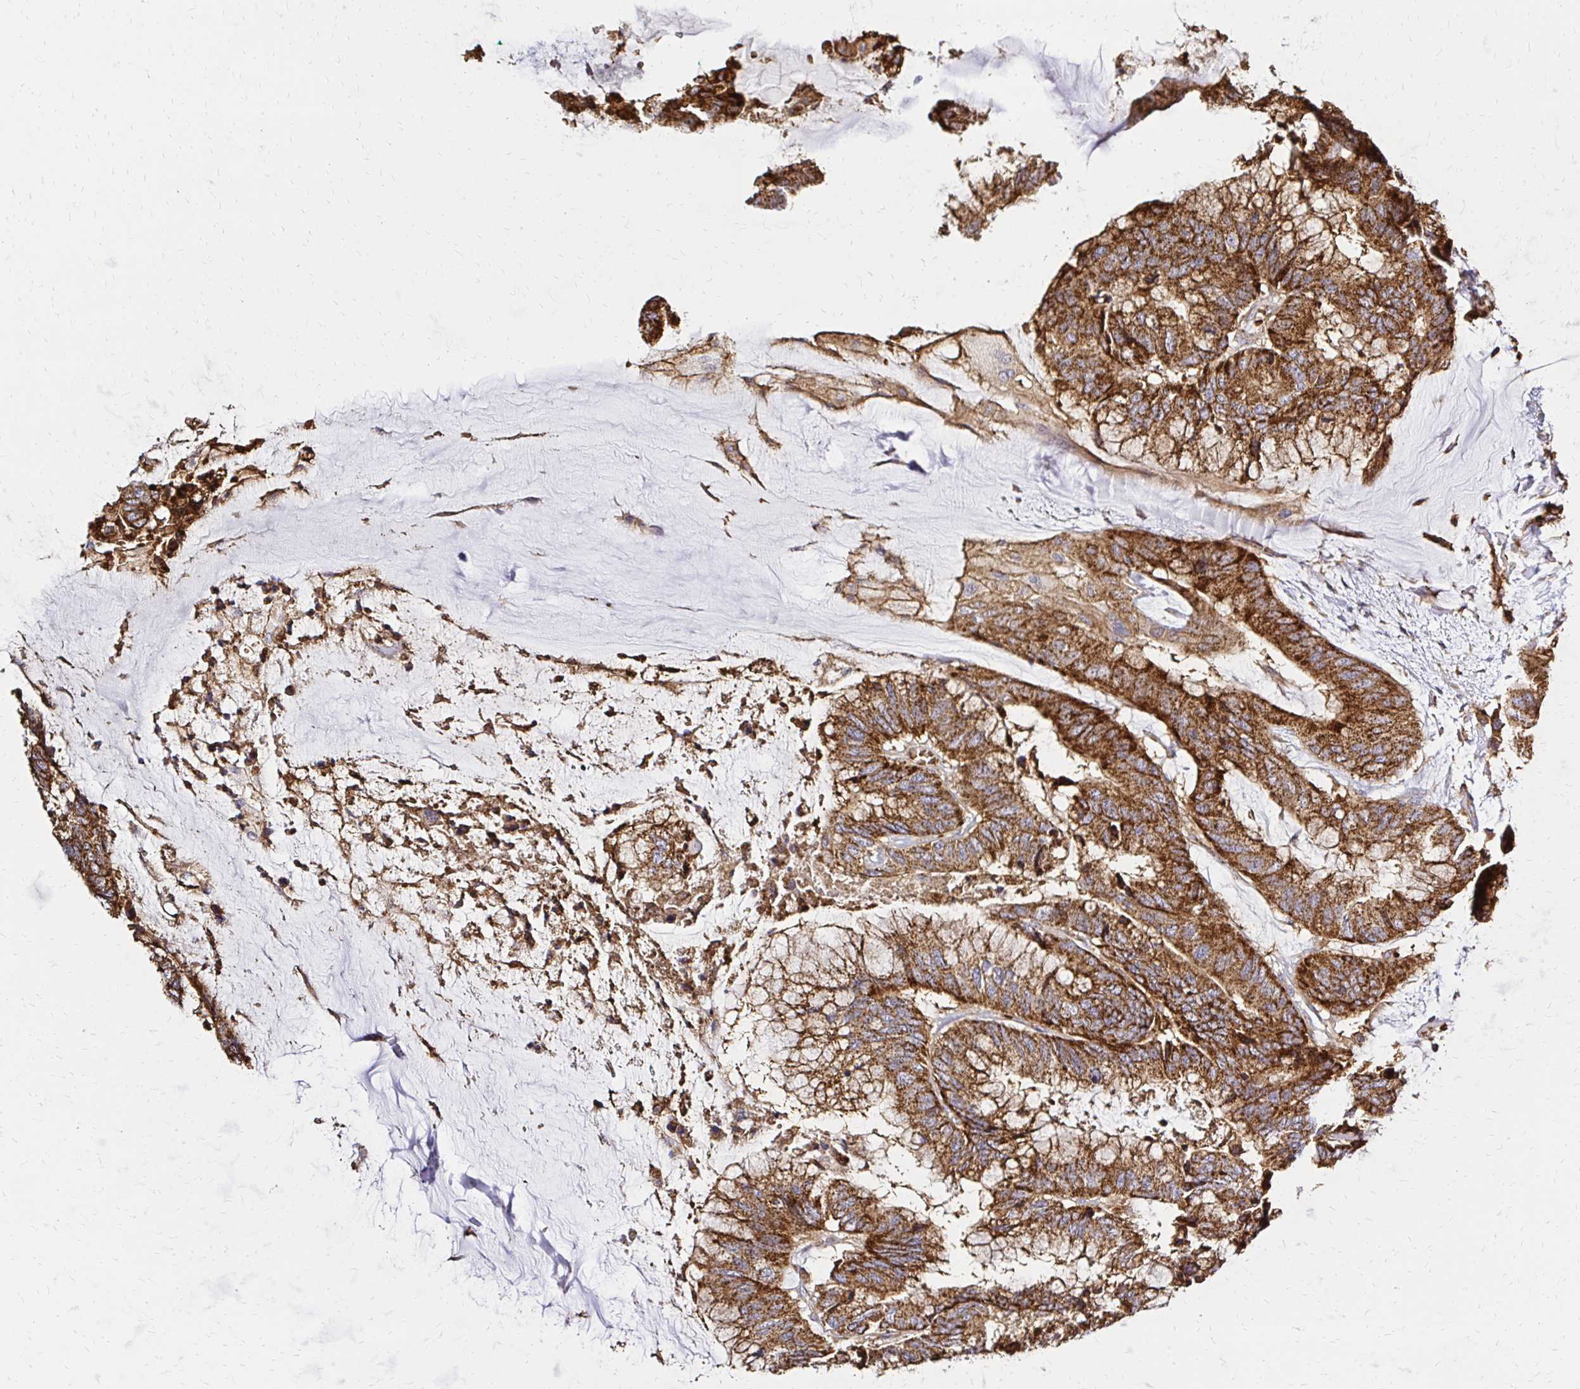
{"staining": {"intensity": "strong", "quantity": ">75%", "location": "cytoplasmic/membranous"}, "tissue": "colorectal cancer", "cell_type": "Tumor cells", "image_type": "cancer", "snomed": [{"axis": "morphology", "description": "Adenocarcinoma, NOS"}, {"axis": "topography", "description": "Rectum"}], "caption": "This is an image of immunohistochemistry (IHC) staining of colorectal adenocarcinoma, which shows strong expression in the cytoplasmic/membranous of tumor cells.", "gene": "MRPL13", "patient": {"sex": "female", "age": 59}}